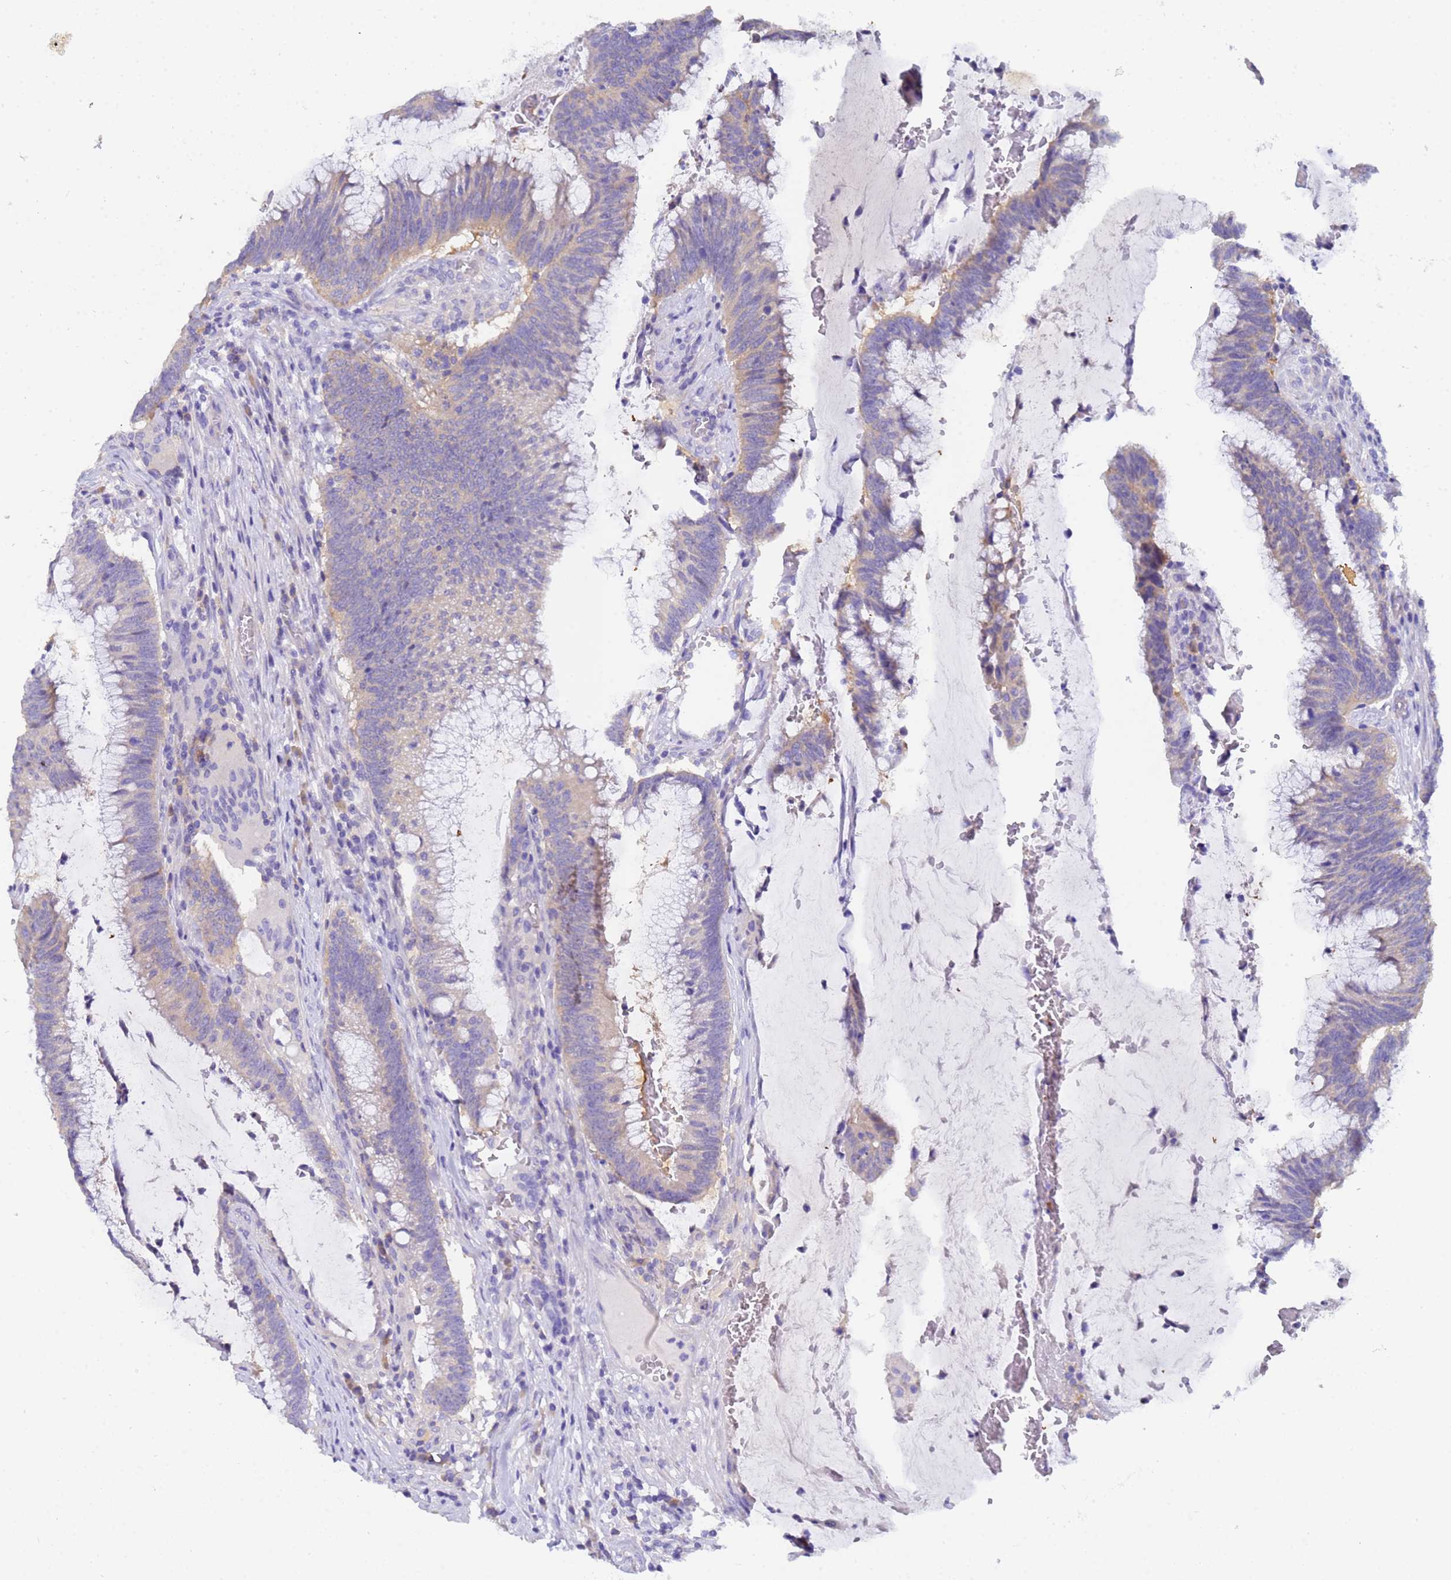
{"staining": {"intensity": "negative", "quantity": "none", "location": "none"}, "tissue": "colorectal cancer", "cell_type": "Tumor cells", "image_type": "cancer", "snomed": [{"axis": "morphology", "description": "Adenocarcinoma, NOS"}, {"axis": "topography", "description": "Rectum"}], "caption": "Protein analysis of colorectal cancer exhibits no significant positivity in tumor cells.", "gene": "UBE2O", "patient": {"sex": "female", "age": 77}}